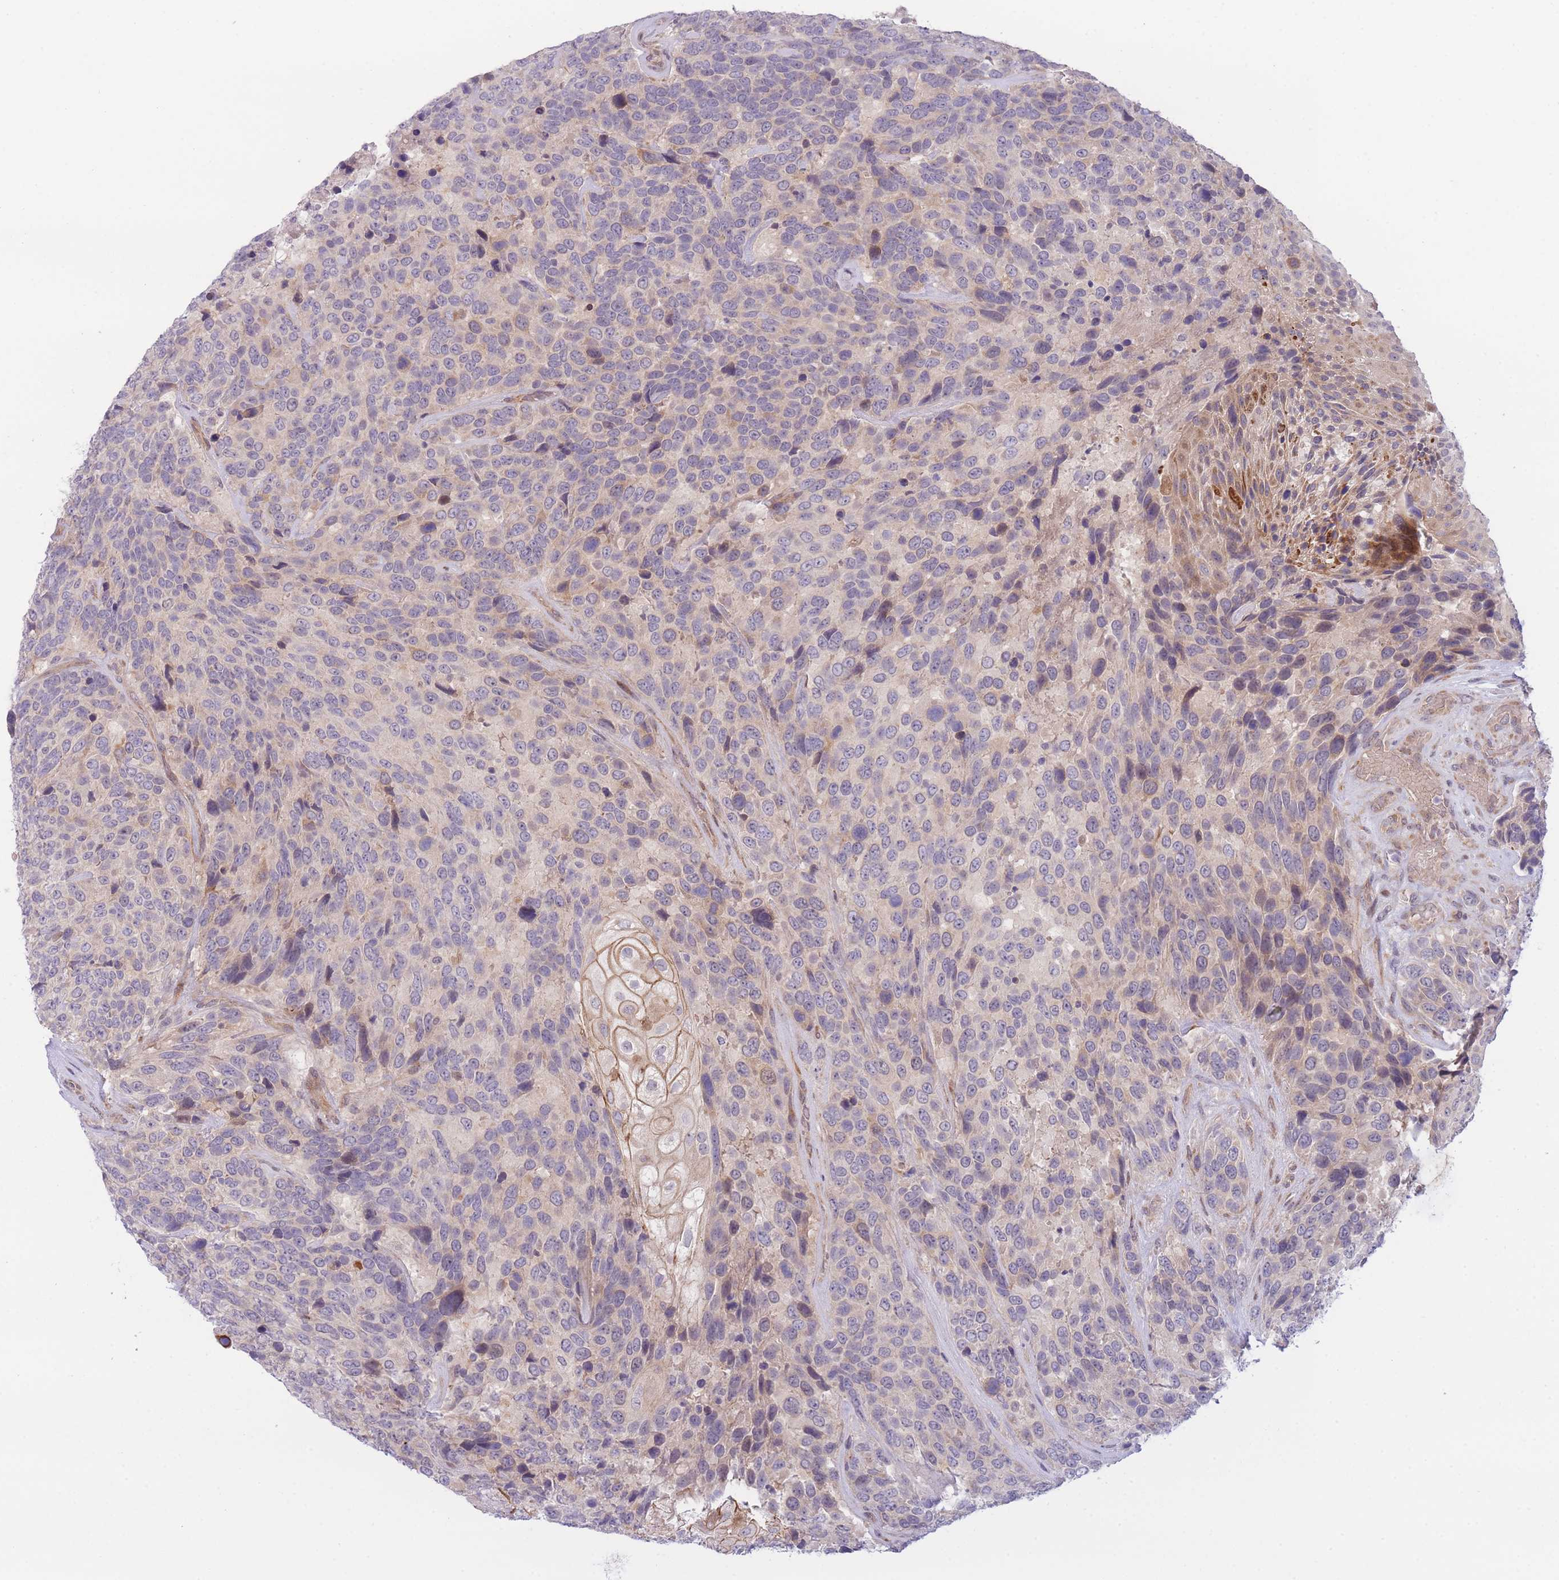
{"staining": {"intensity": "negative", "quantity": "none", "location": "none"}, "tissue": "urothelial cancer", "cell_type": "Tumor cells", "image_type": "cancer", "snomed": [{"axis": "morphology", "description": "Urothelial carcinoma, High grade"}, {"axis": "topography", "description": "Urinary bladder"}], "caption": "Human urothelial carcinoma (high-grade) stained for a protein using IHC displays no staining in tumor cells.", "gene": "CDC25B", "patient": {"sex": "female", "age": 70}}